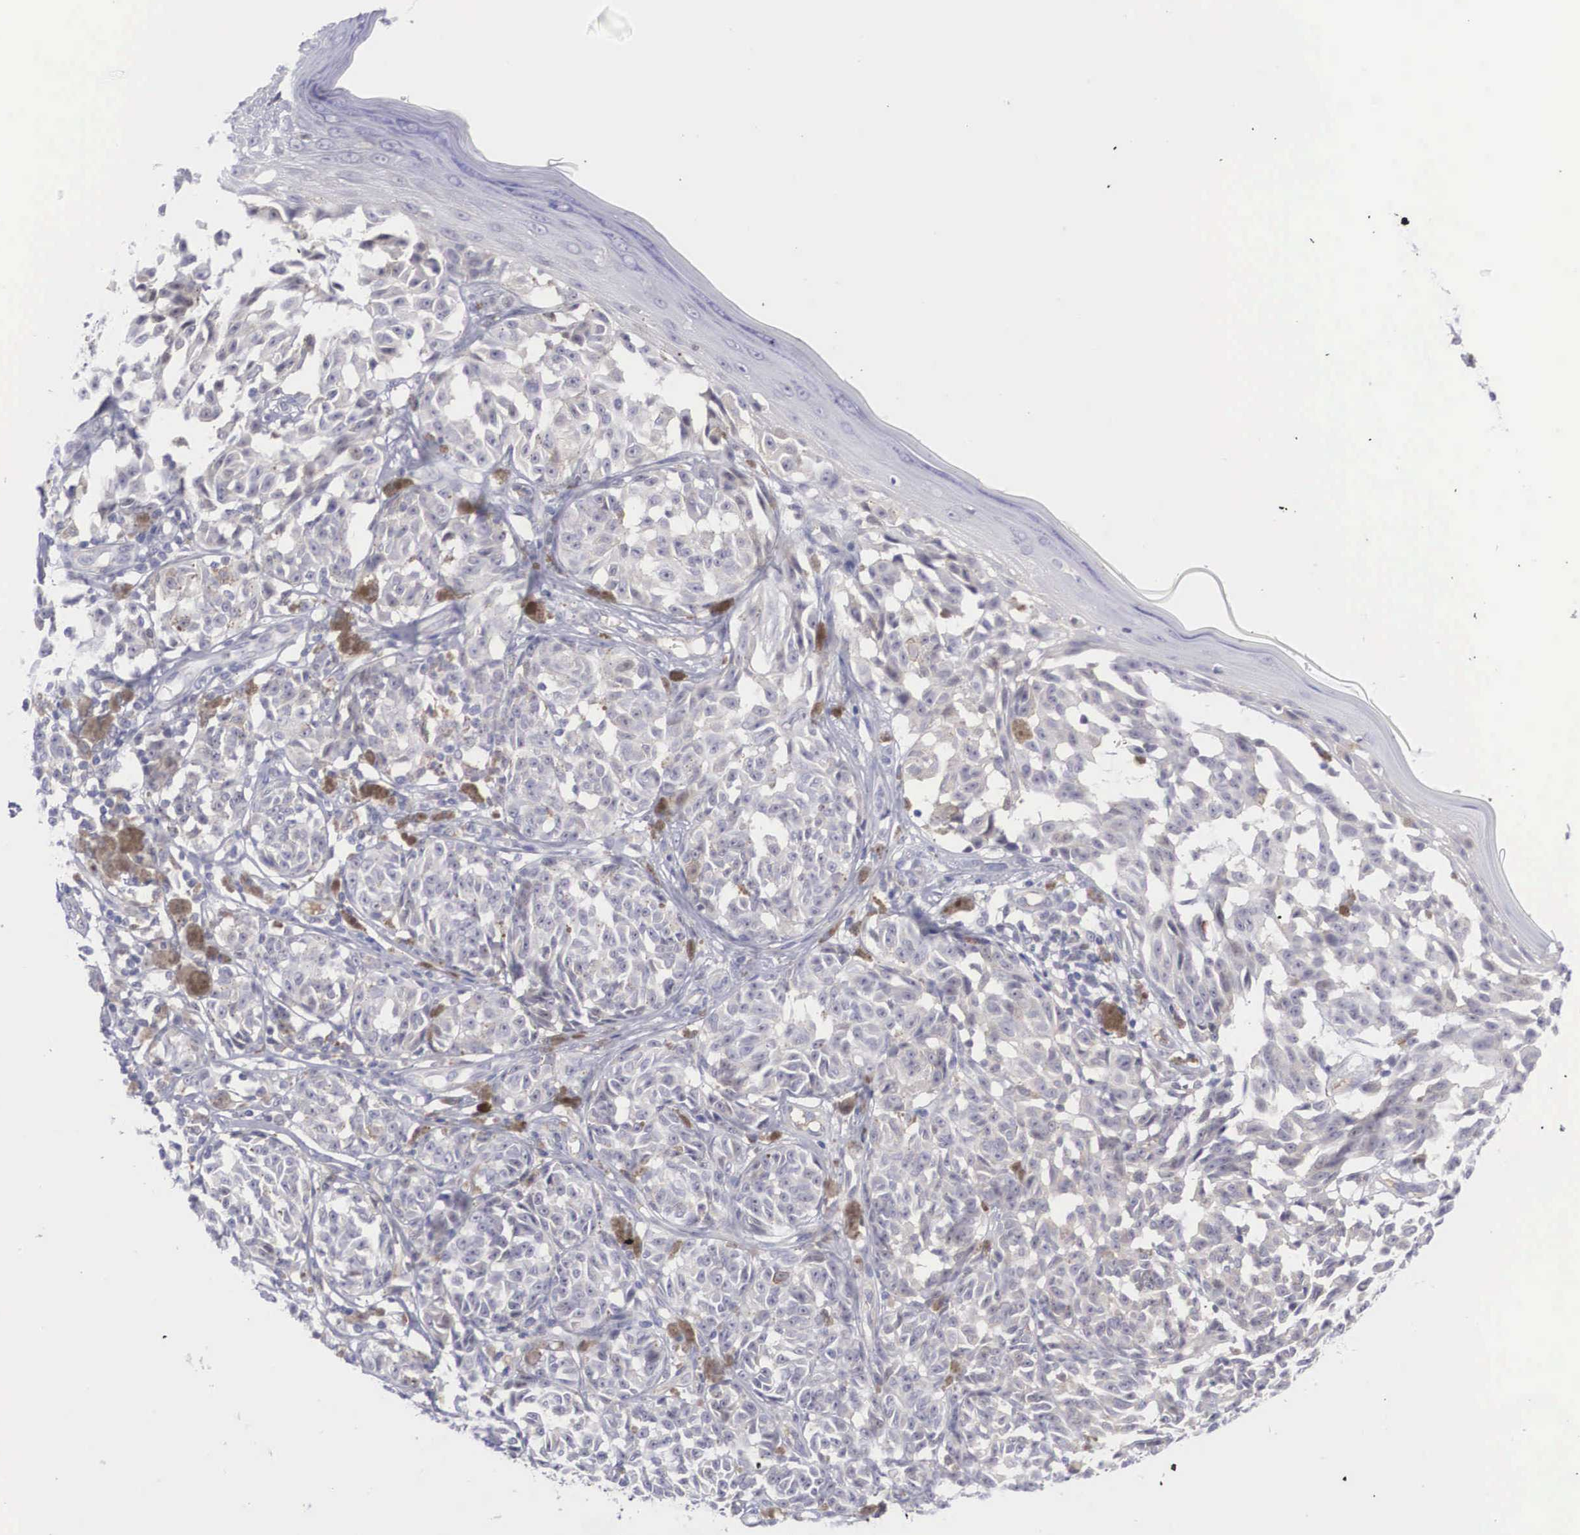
{"staining": {"intensity": "weak", "quantity": "<25%", "location": "nuclear"}, "tissue": "melanoma", "cell_type": "Tumor cells", "image_type": "cancer", "snomed": [{"axis": "morphology", "description": "Malignant melanoma, NOS"}, {"axis": "topography", "description": "Skin"}], "caption": "Immunohistochemistry micrograph of human malignant melanoma stained for a protein (brown), which displays no positivity in tumor cells.", "gene": "RBPJ", "patient": {"sex": "male", "age": 49}}